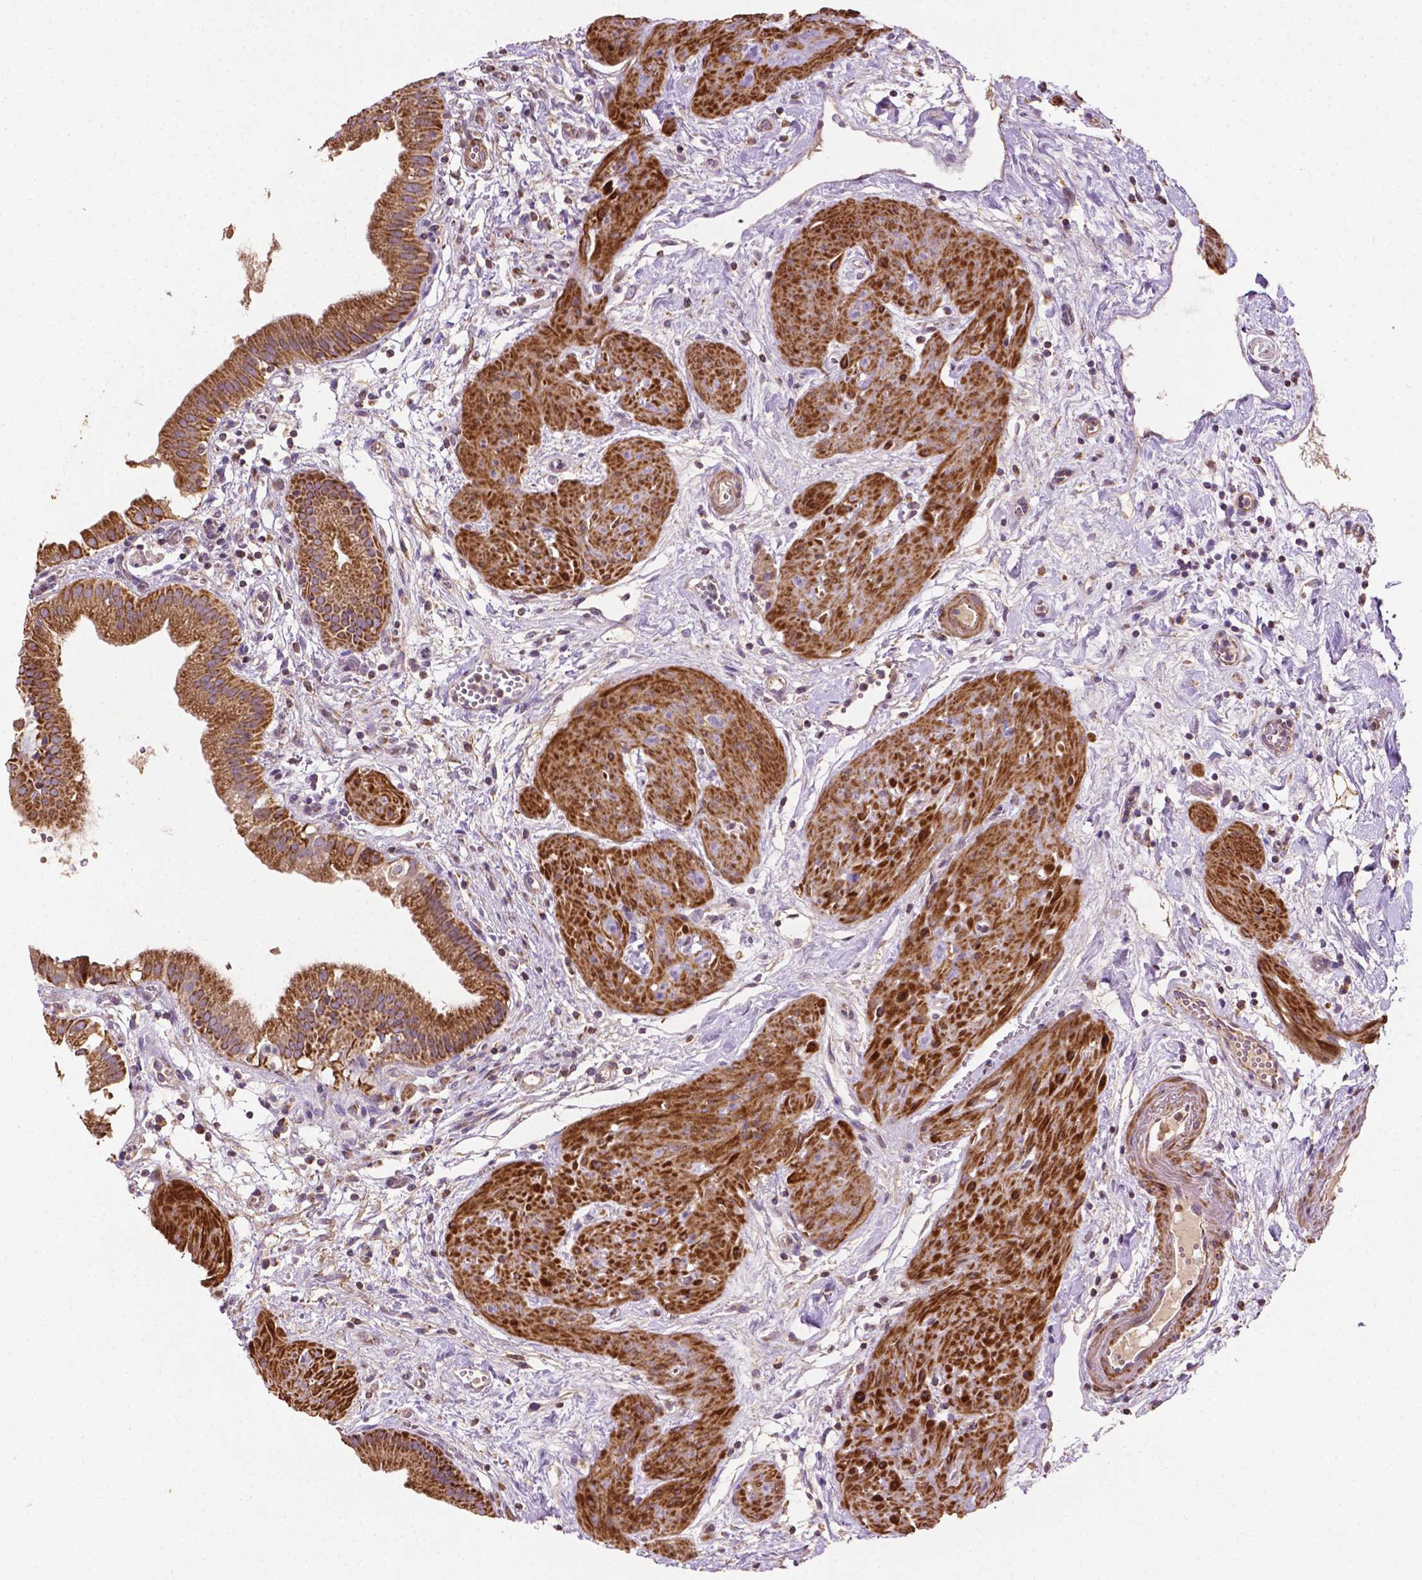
{"staining": {"intensity": "moderate", "quantity": ">75%", "location": "cytoplasmic/membranous"}, "tissue": "gallbladder", "cell_type": "Glandular cells", "image_type": "normal", "snomed": [{"axis": "morphology", "description": "Normal tissue, NOS"}, {"axis": "topography", "description": "Gallbladder"}], "caption": "Immunohistochemical staining of normal human gallbladder displays >75% levels of moderate cytoplasmic/membranous protein staining in approximately >75% of glandular cells.", "gene": "LRR1", "patient": {"sex": "female", "age": 65}}